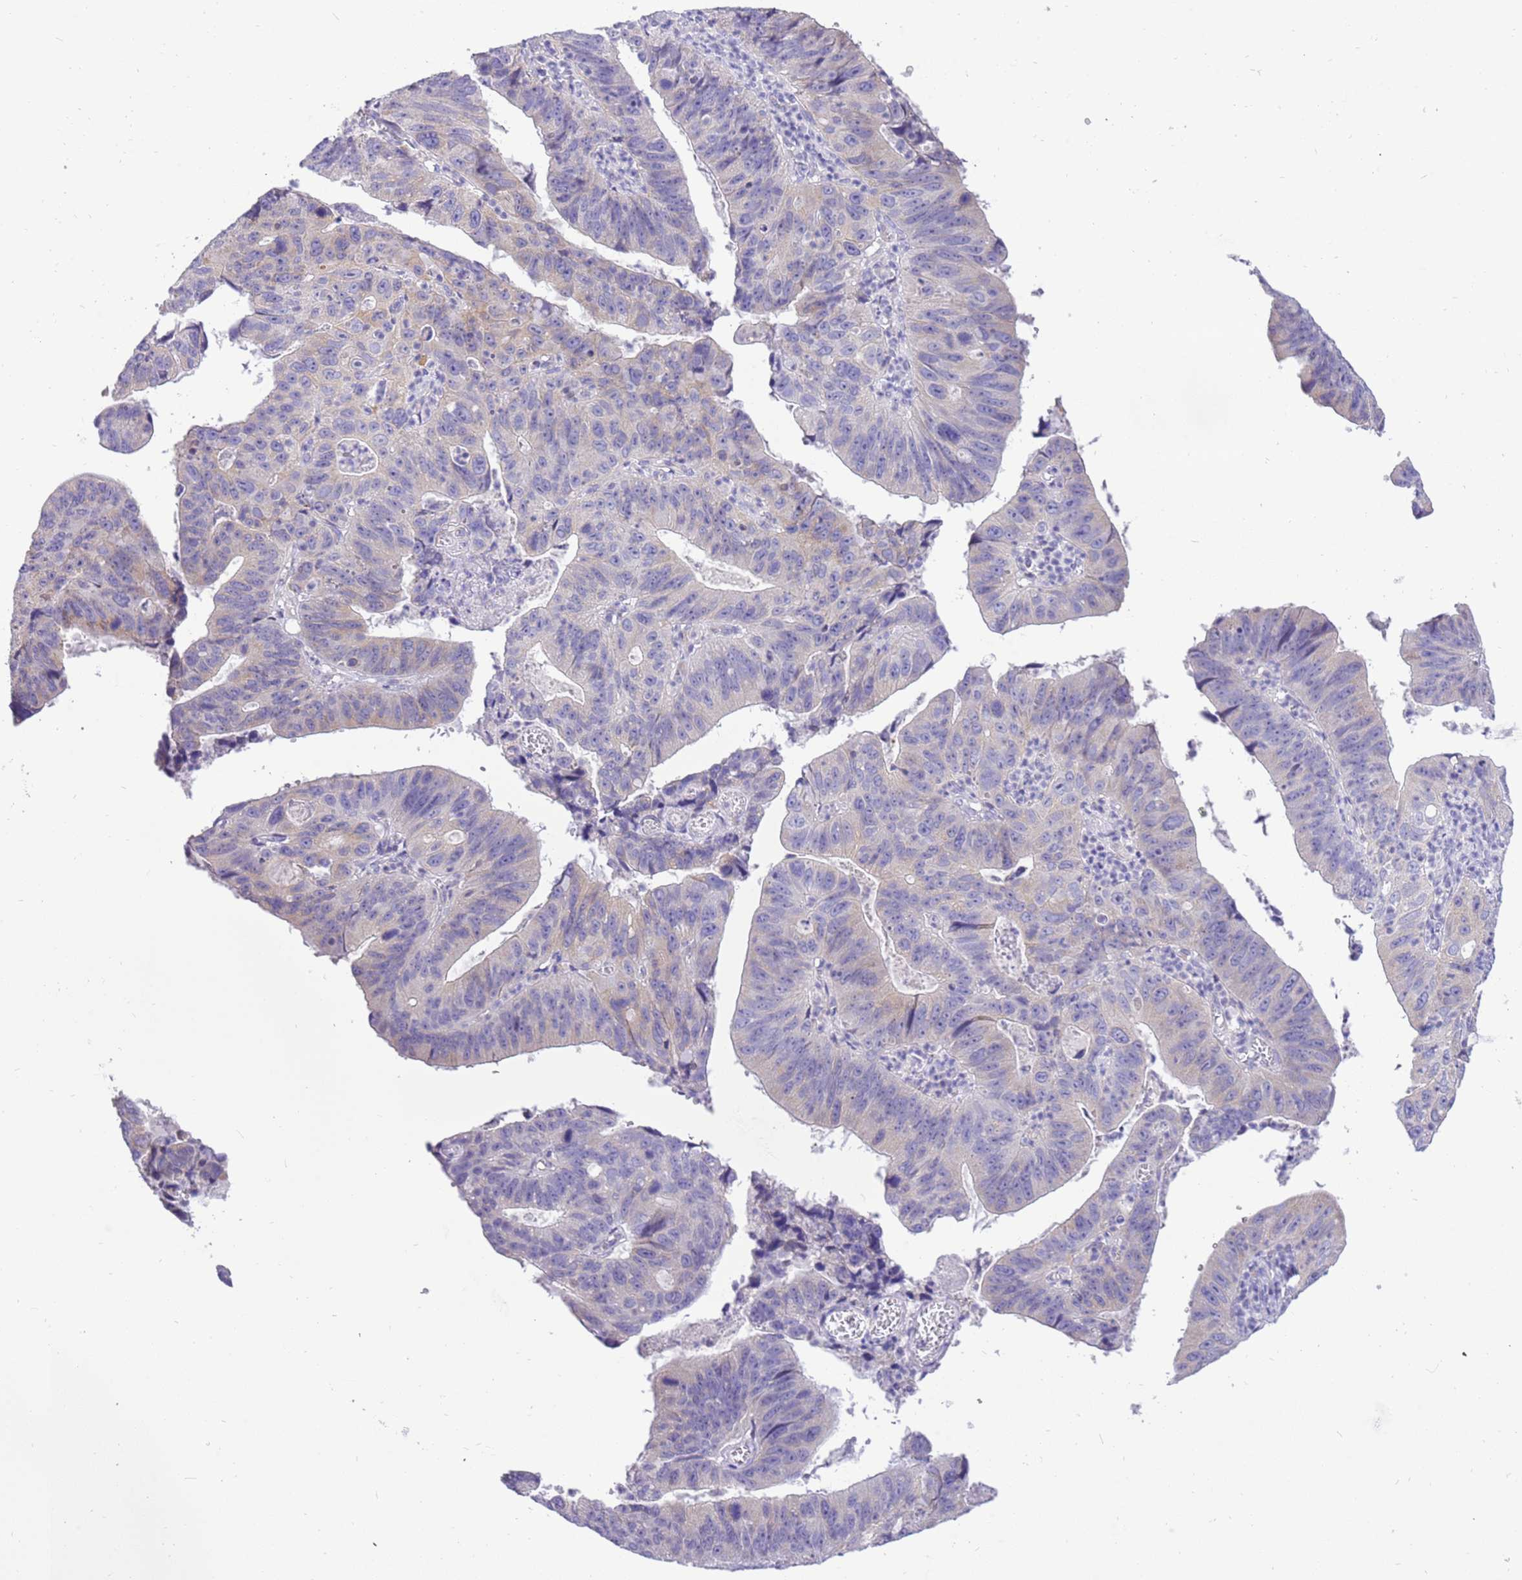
{"staining": {"intensity": "negative", "quantity": "none", "location": "none"}, "tissue": "stomach cancer", "cell_type": "Tumor cells", "image_type": "cancer", "snomed": [{"axis": "morphology", "description": "Adenocarcinoma, NOS"}, {"axis": "topography", "description": "Stomach"}], "caption": "This micrograph is of stomach adenocarcinoma stained with immunohistochemistry (IHC) to label a protein in brown with the nuclei are counter-stained blue. There is no staining in tumor cells. Nuclei are stained in blue.", "gene": "GLCE", "patient": {"sex": "male", "age": 59}}